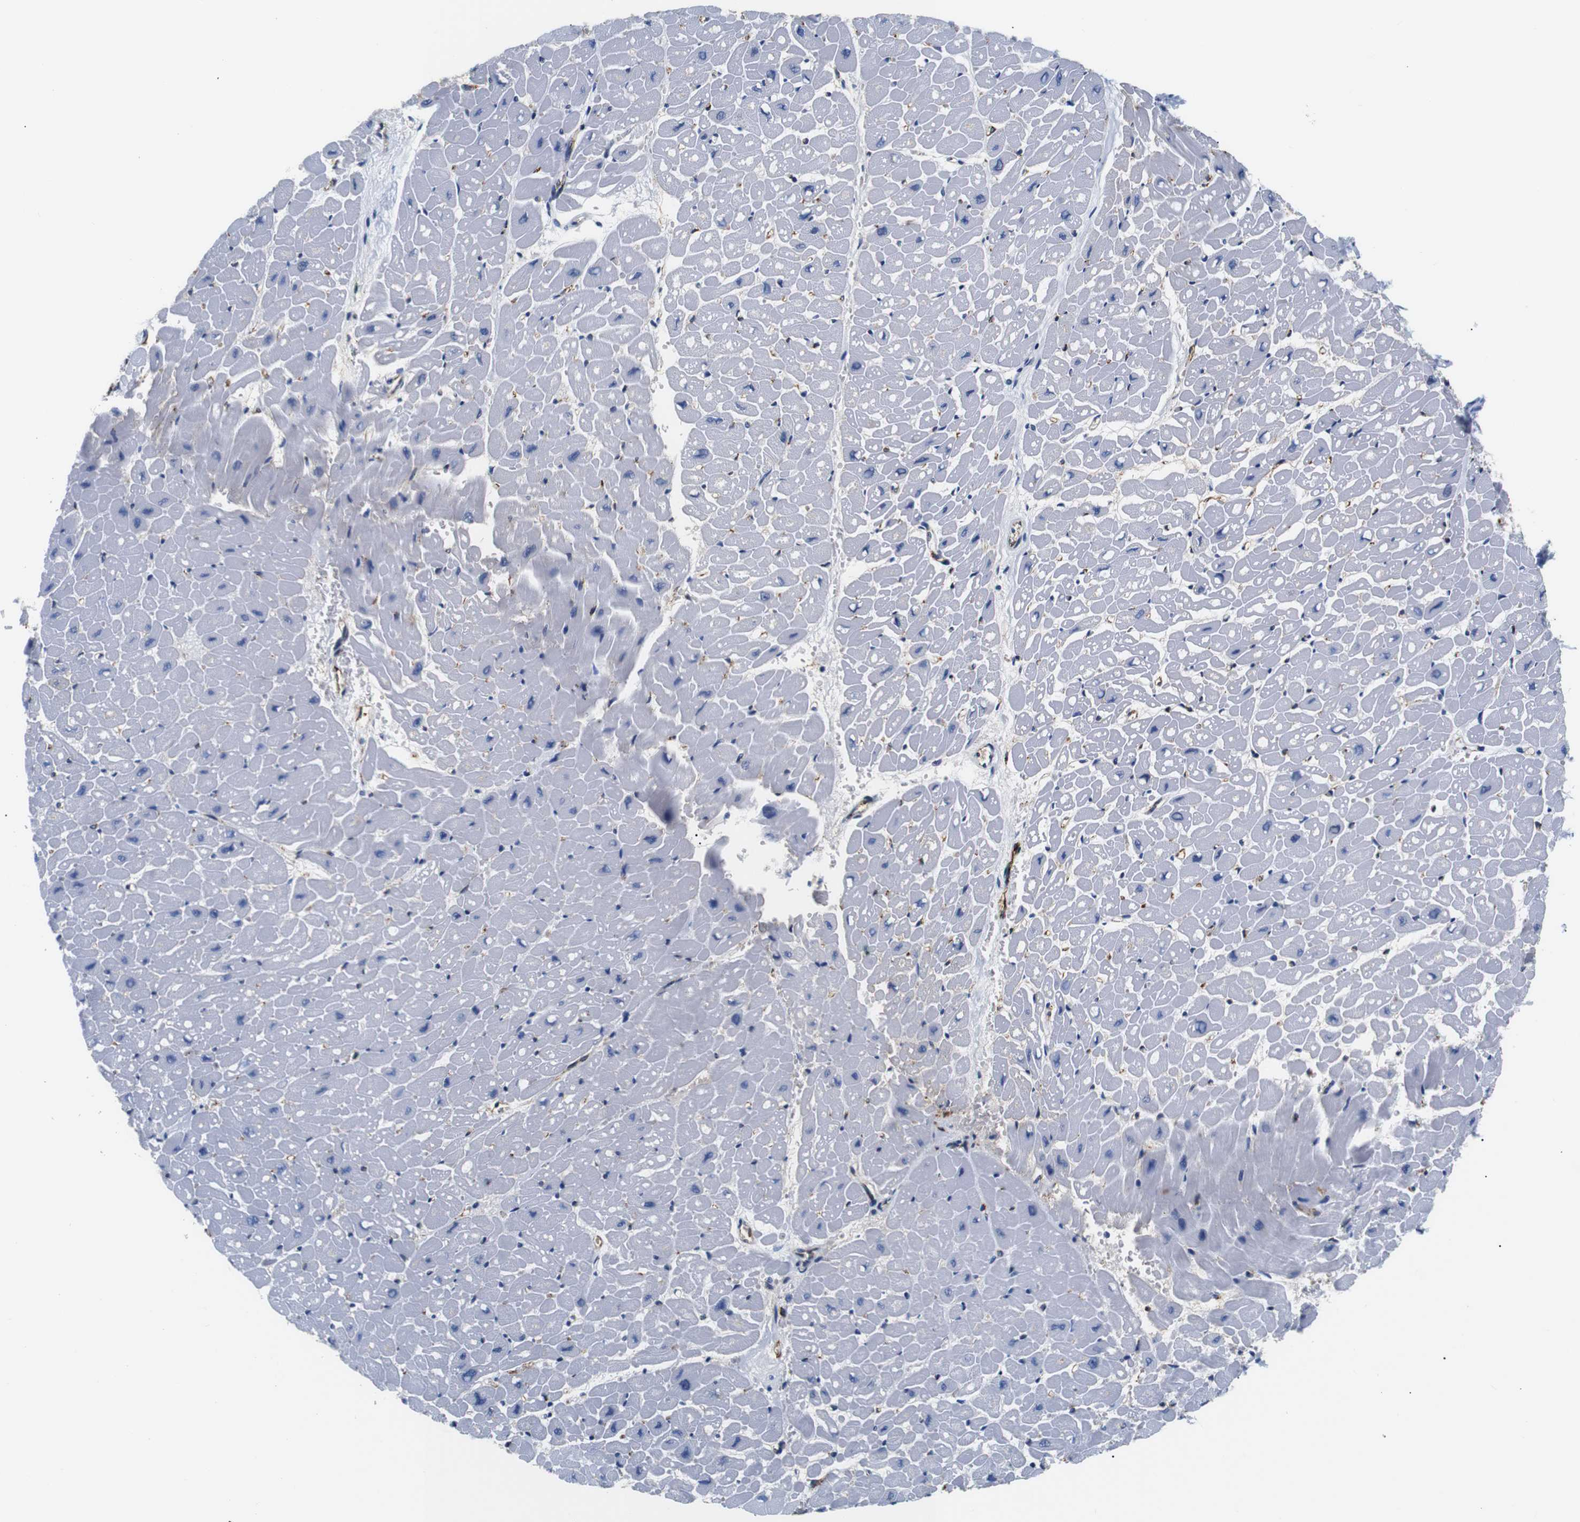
{"staining": {"intensity": "weak", "quantity": "<25%", "location": "cytoplasmic/membranous"}, "tissue": "heart muscle", "cell_type": "Cardiomyocytes", "image_type": "normal", "snomed": [{"axis": "morphology", "description": "Normal tissue, NOS"}, {"axis": "topography", "description": "Heart"}], "caption": "The histopathology image shows no staining of cardiomyocytes in unremarkable heart muscle.", "gene": "MUC4", "patient": {"sex": "male", "age": 45}}